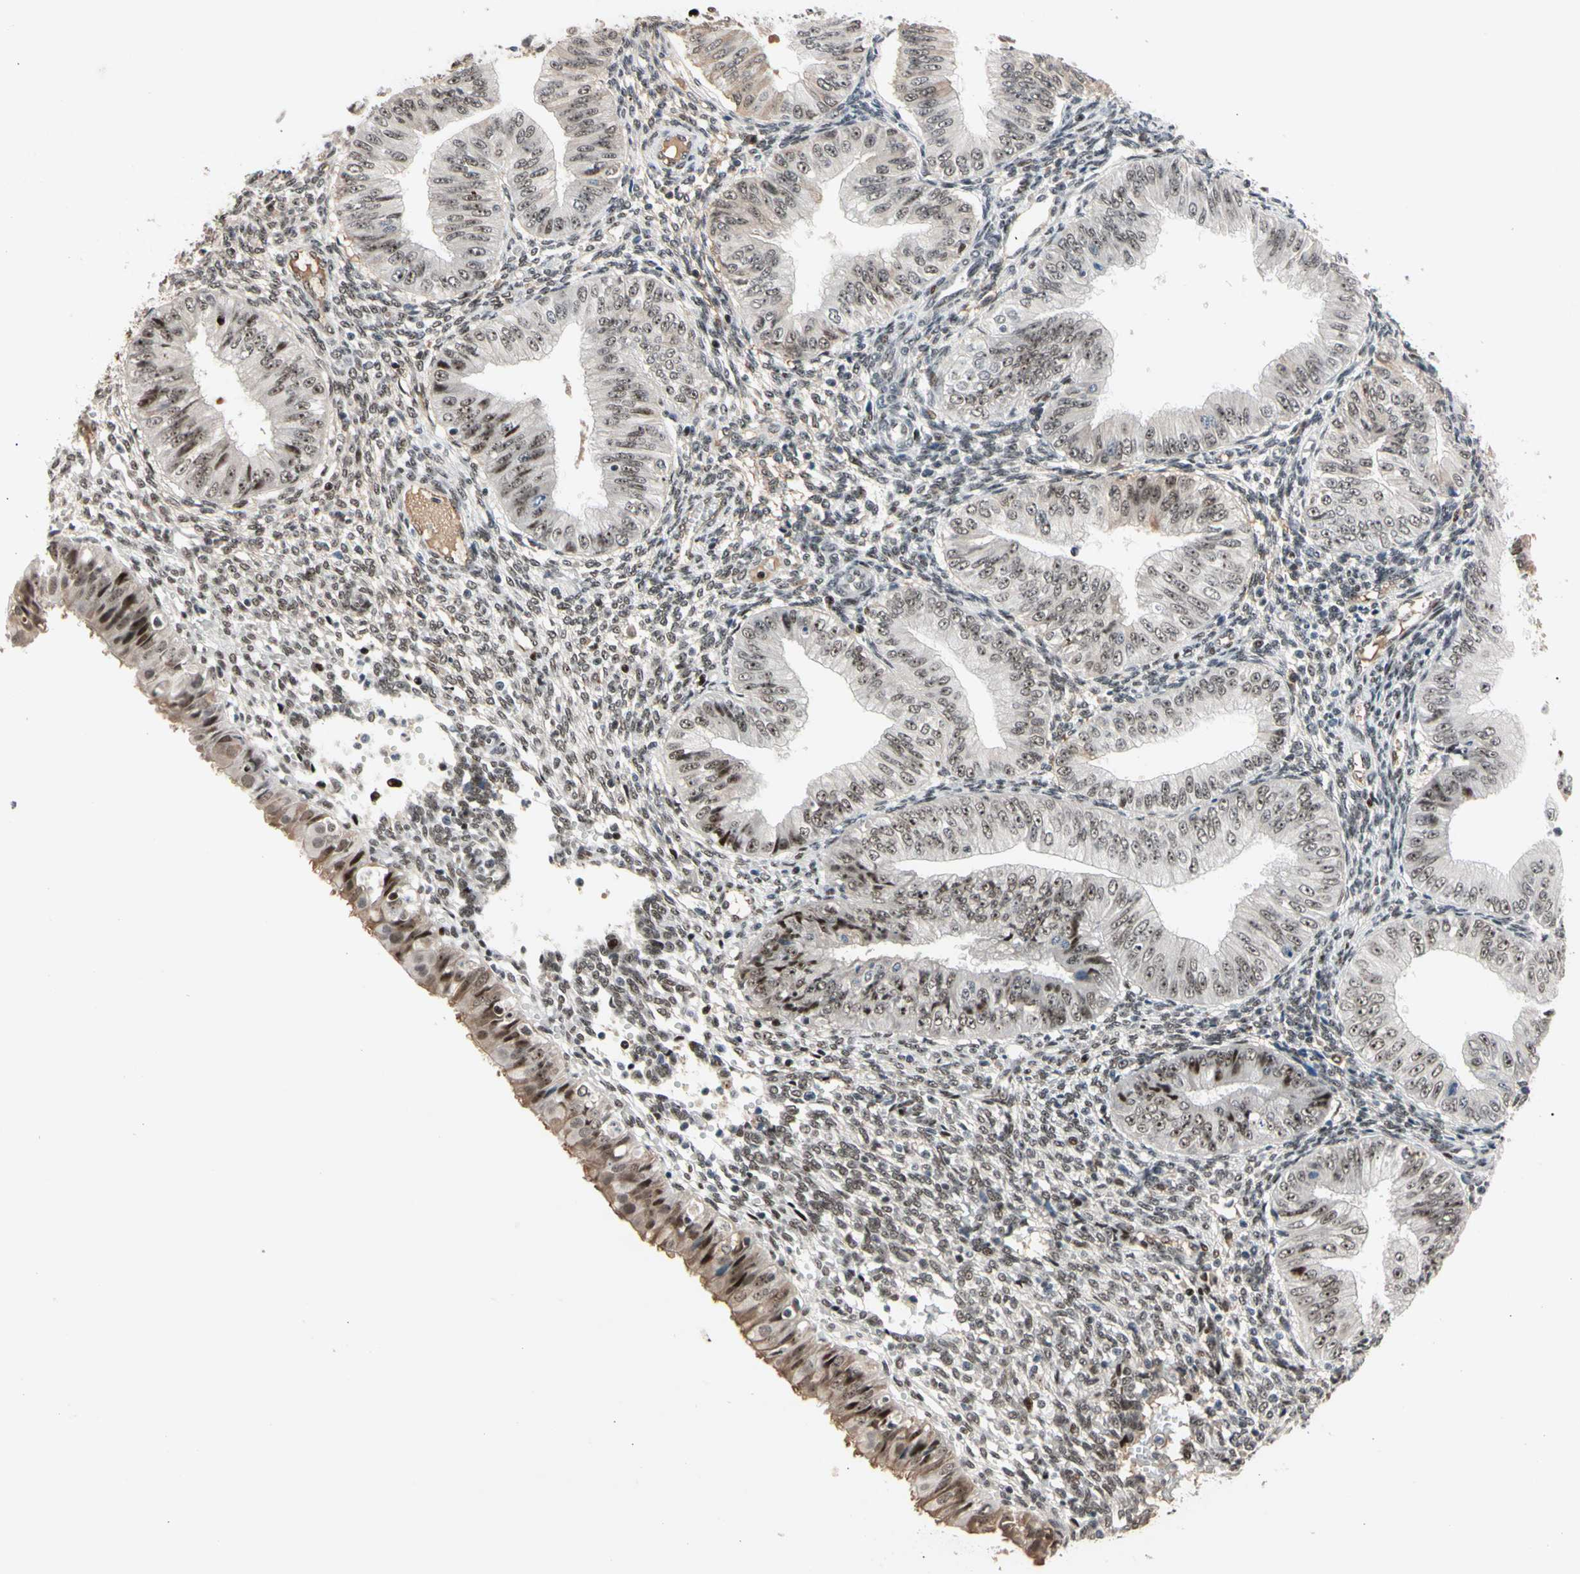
{"staining": {"intensity": "moderate", "quantity": "25%-75%", "location": "nuclear"}, "tissue": "endometrial cancer", "cell_type": "Tumor cells", "image_type": "cancer", "snomed": [{"axis": "morphology", "description": "Normal tissue, NOS"}, {"axis": "morphology", "description": "Adenocarcinoma, NOS"}, {"axis": "topography", "description": "Endometrium"}], "caption": "Endometrial cancer (adenocarcinoma) was stained to show a protein in brown. There is medium levels of moderate nuclear staining in about 25%-75% of tumor cells.", "gene": "FOXO3", "patient": {"sex": "female", "age": 53}}